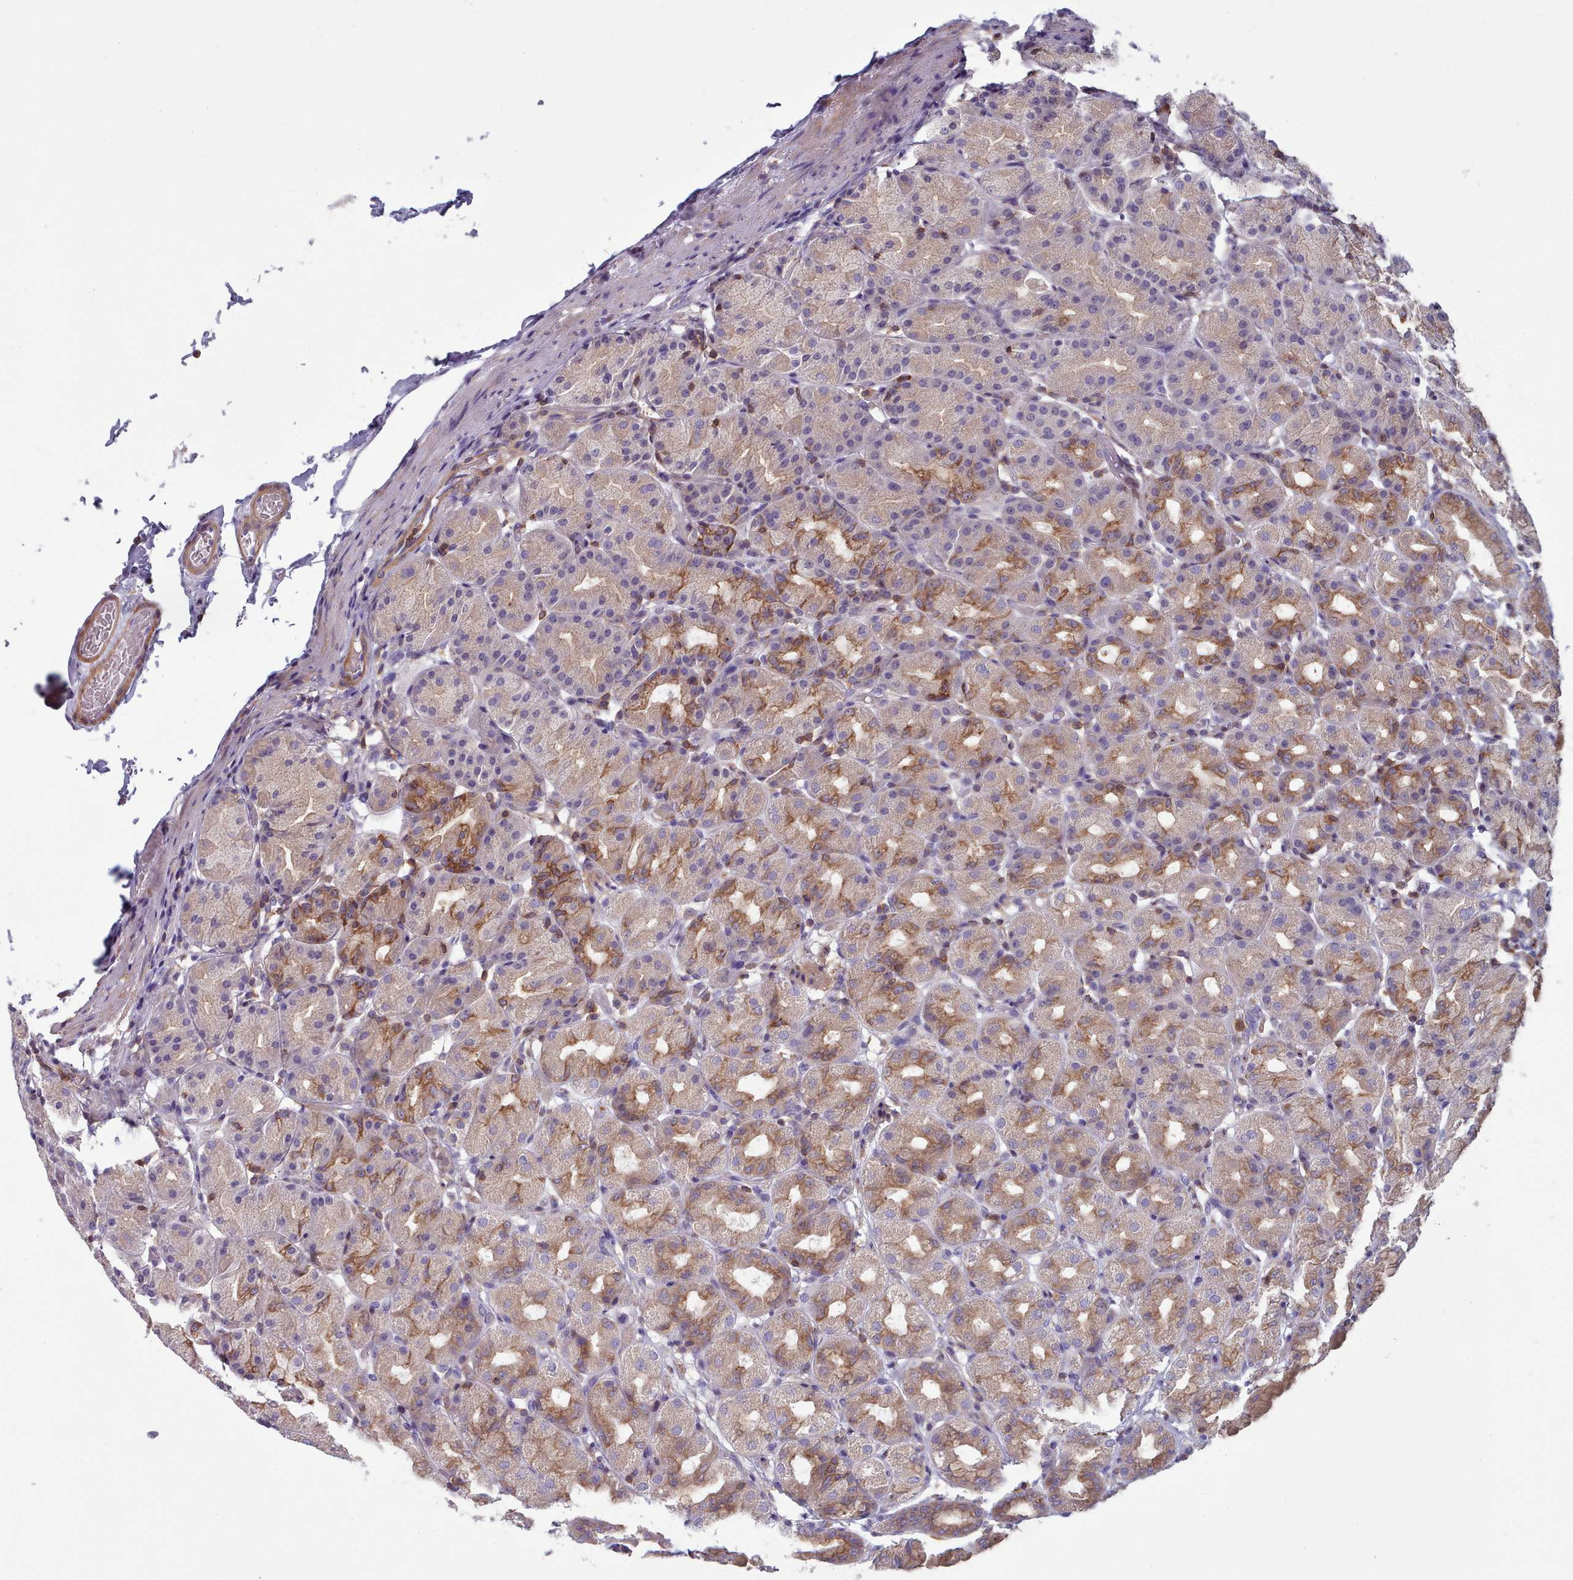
{"staining": {"intensity": "moderate", "quantity": "25%-75%", "location": "cytoplasmic/membranous"}, "tissue": "stomach", "cell_type": "Glandular cells", "image_type": "normal", "snomed": [{"axis": "morphology", "description": "Normal tissue, NOS"}, {"axis": "topography", "description": "Stomach, upper"}], "caption": "Brown immunohistochemical staining in unremarkable human stomach shows moderate cytoplasmic/membranous positivity in approximately 25%-75% of glandular cells.", "gene": "RAC1", "patient": {"sex": "male", "age": 68}}